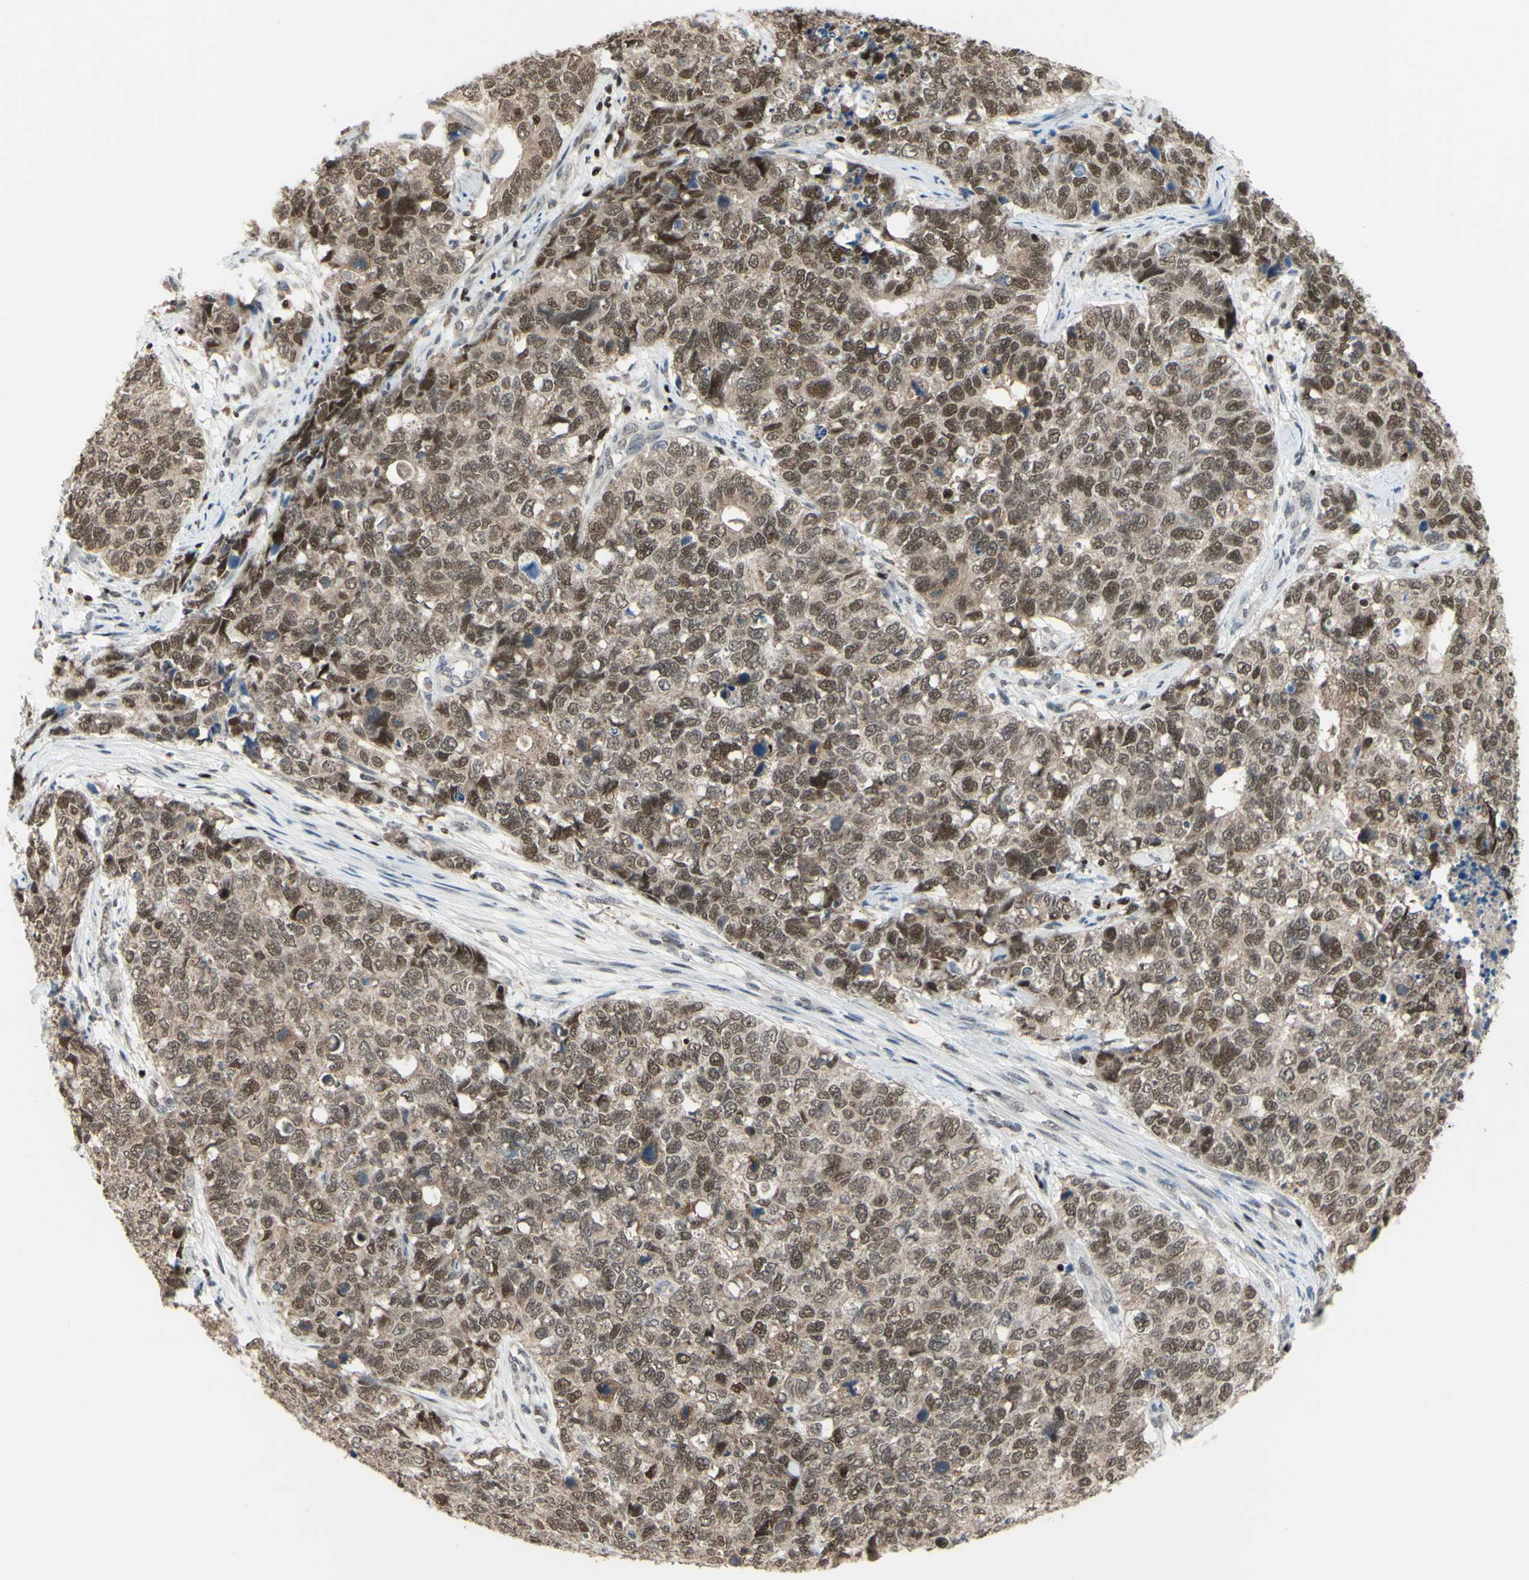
{"staining": {"intensity": "weak", "quantity": ">75%", "location": "cytoplasmic/membranous,nuclear"}, "tissue": "cervical cancer", "cell_type": "Tumor cells", "image_type": "cancer", "snomed": [{"axis": "morphology", "description": "Squamous cell carcinoma, NOS"}, {"axis": "topography", "description": "Cervix"}], "caption": "Cervical squamous cell carcinoma stained with immunohistochemistry (IHC) shows weak cytoplasmic/membranous and nuclear positivity in about >75% of tumor cells.", "gene": "SP4", "patient": {"sex": "female", "age": 63}}